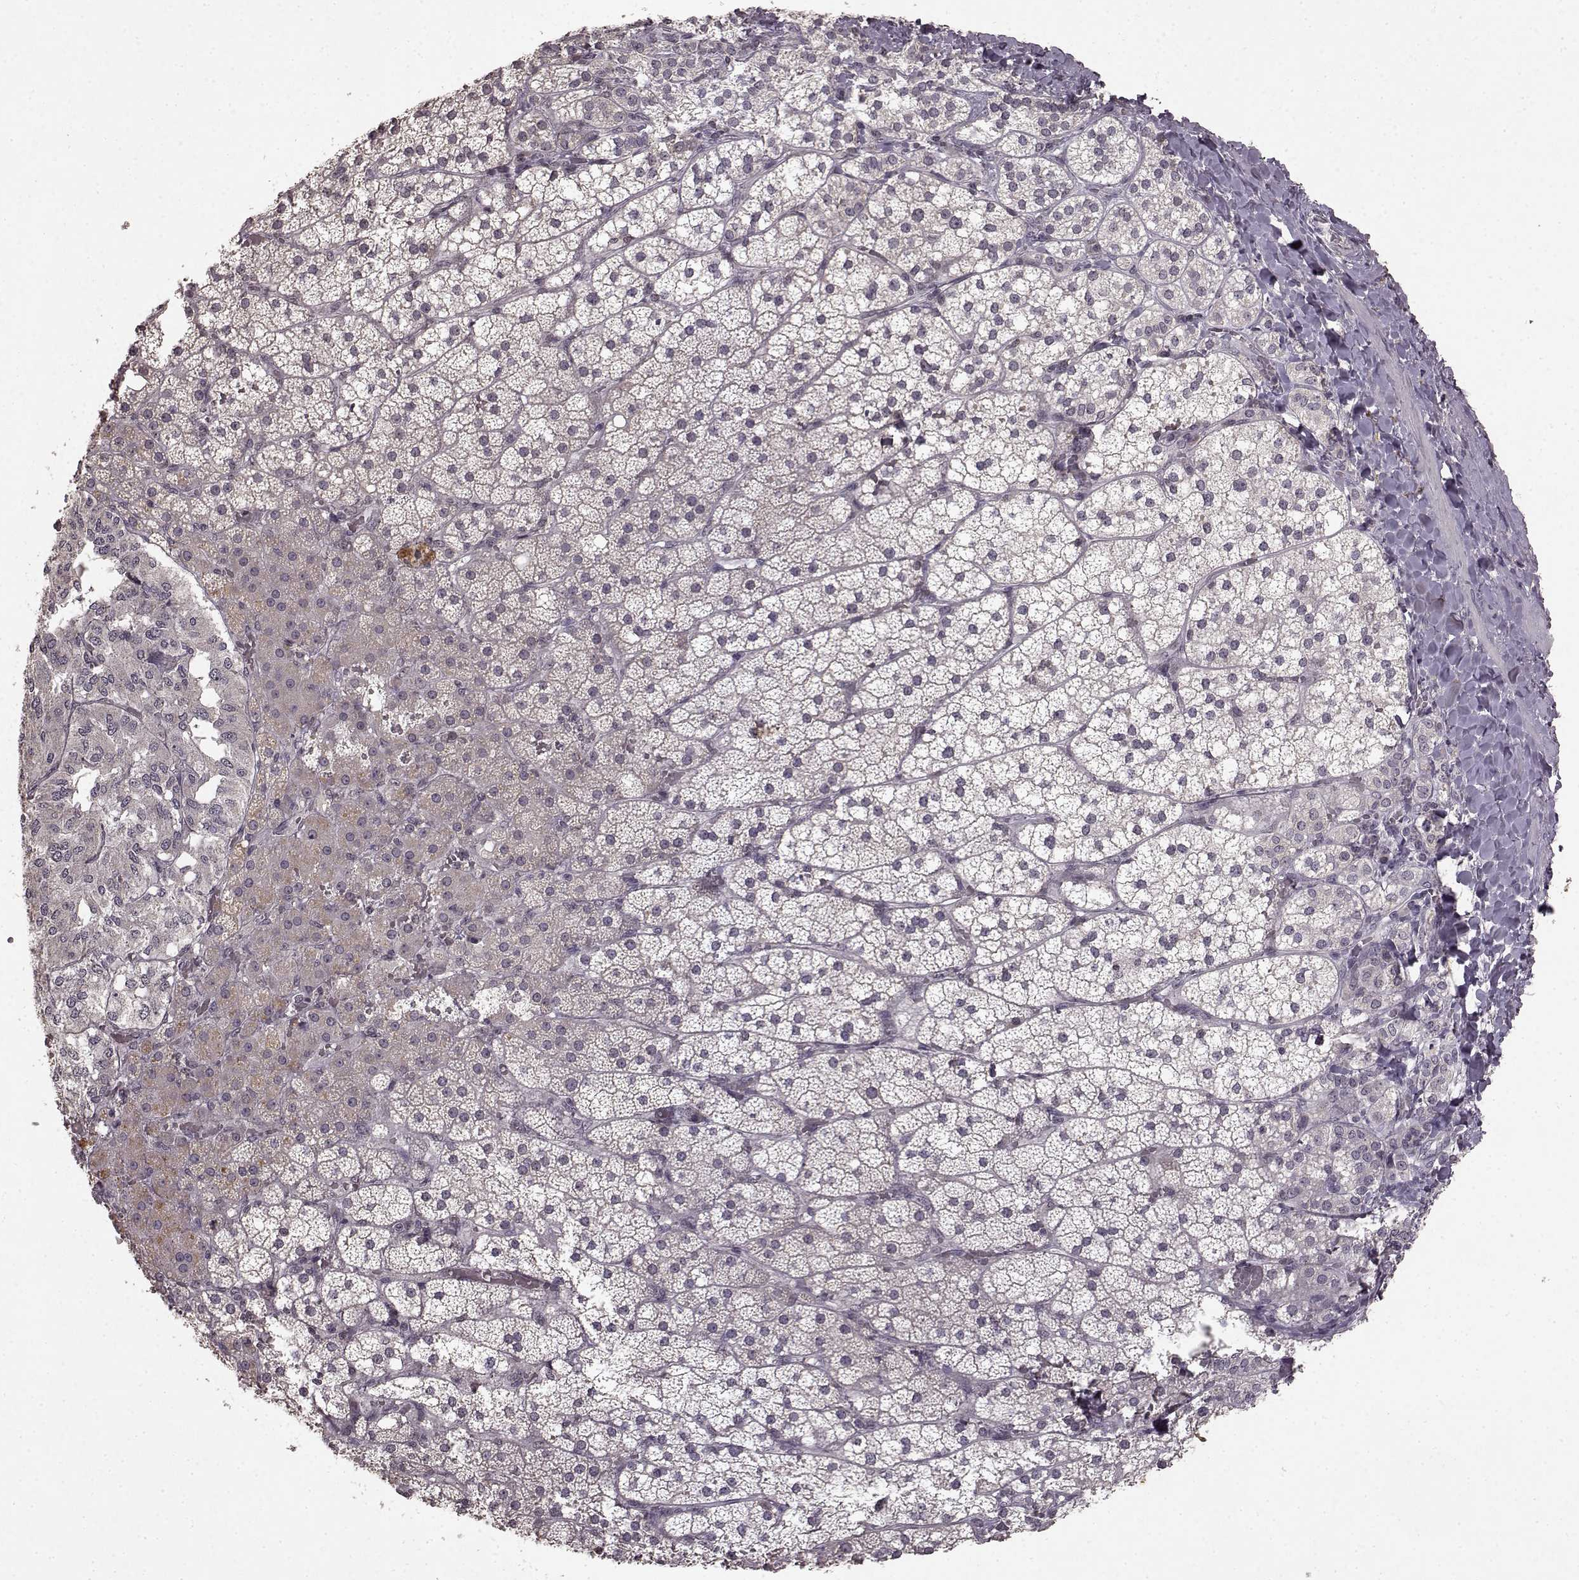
{"staining": {"intensity": "negative", "quantity": "none", "location": "none"}, "tissue": "adrenal gland", "cell_type": "Glandular cells", "image_type": "normal", "snomed": [{"axis": "morphology", "description": "Normal tissue, NOS"}, {"axis": "topography", "description": "Adrenal gland"}], "caption": "Protein analysis of benign adrenal gland demonstrates no significant staining in glandular cells. (Immunohistochemistry, brightfield microscopy, high magnification).", "gene": "LHB", "patient": {"sex": "male", "age": 53}}